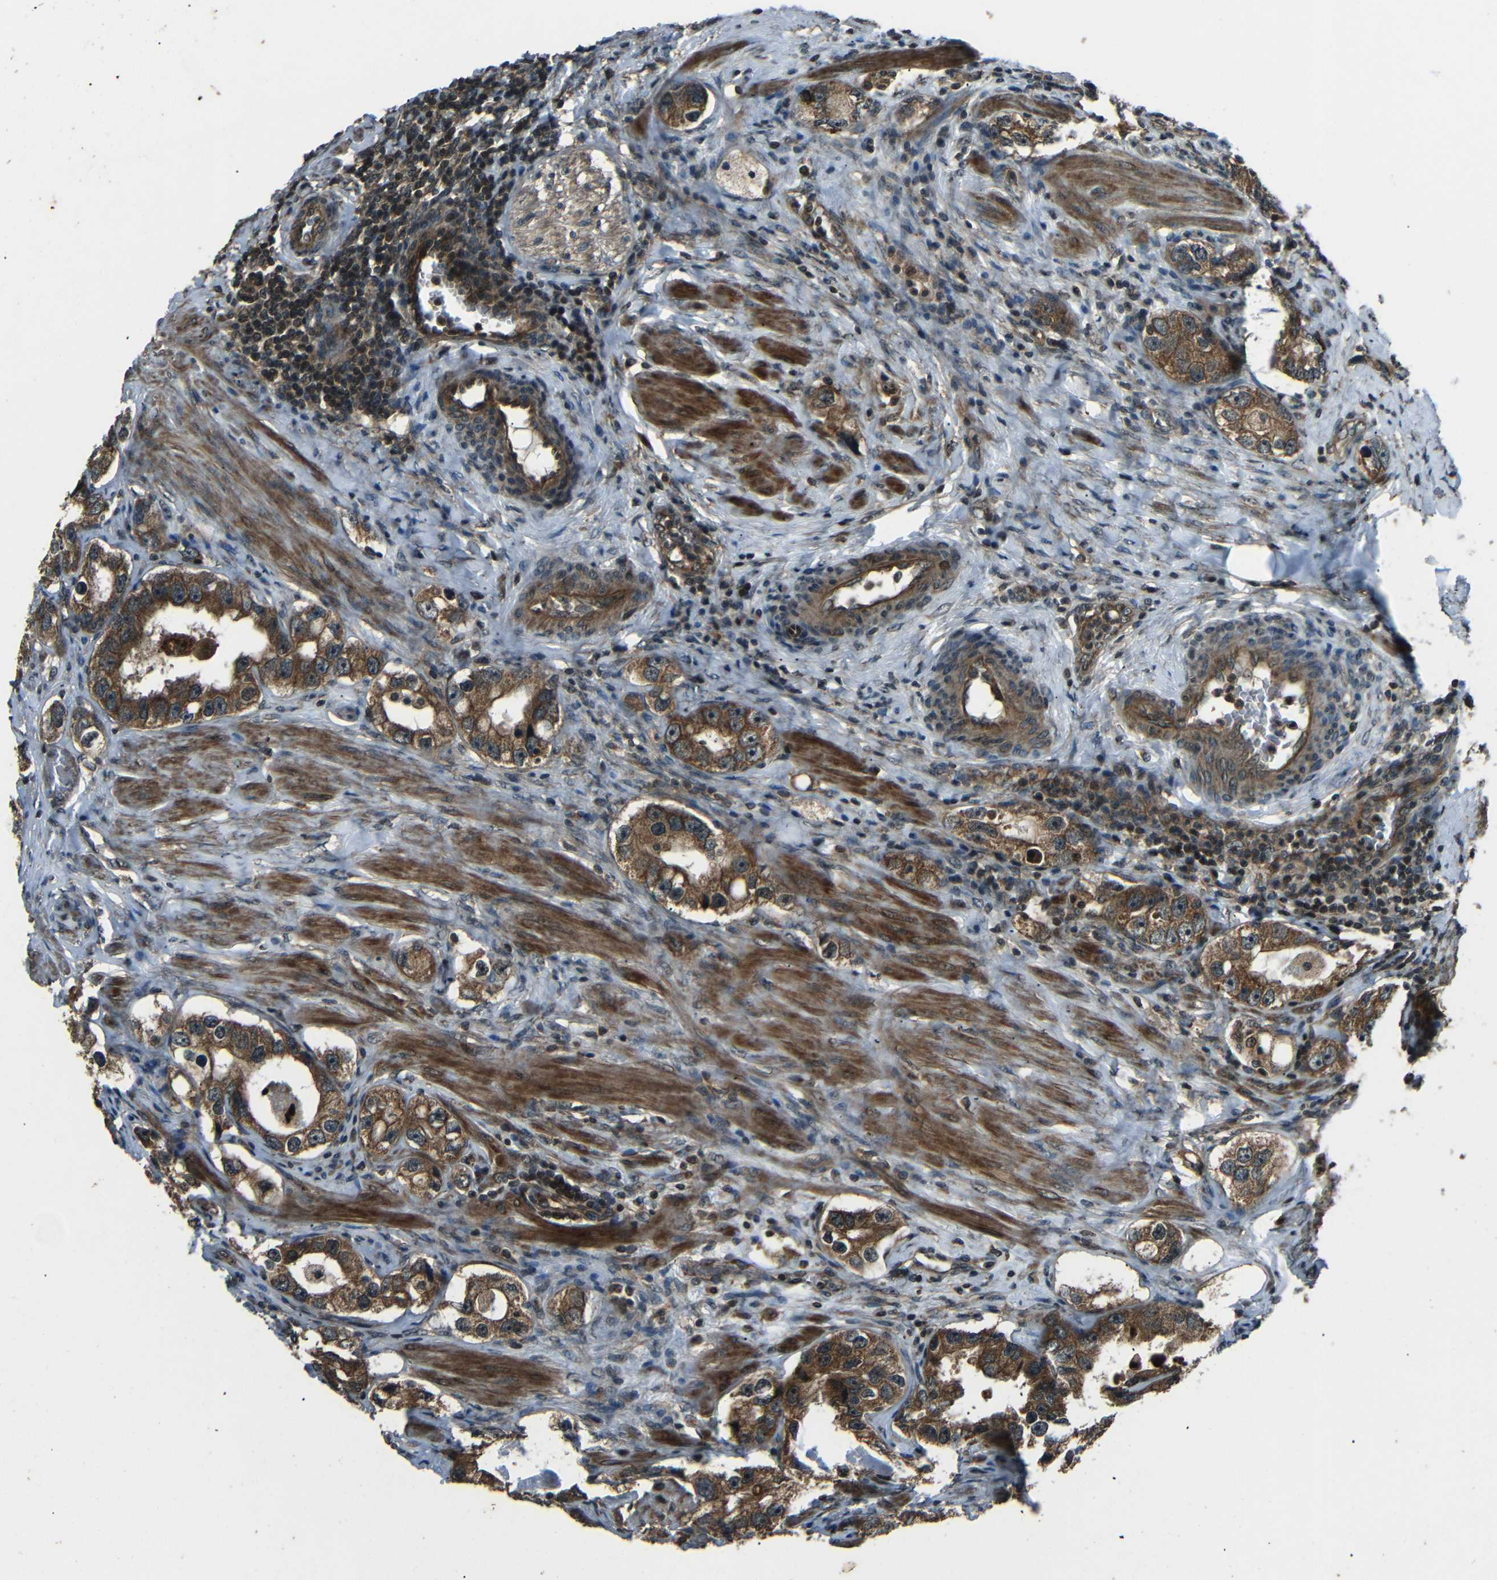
{"staining": {"intensity": "strong", "quantity": ">75%", "location": "cytoplasmic/membranous"}, "tissue": "prostate cancer", "cell_type": "Tumor cells", "image_type": "cancer", "snomed": [{"axis": "morphology", "description": "Adenocarcinoma, High grade"}, {"axis": "topography", "description": "Prostate"}], "caption": "This histopathology image shows immunohistochemistry staining of human prostate high-grade adenocarcinoma, with high strong cytoplasmic/membranous positivity in about >75% of tumor cells.", "gene": "PLK2", "patient": {"sex": "male", "age": 63}}